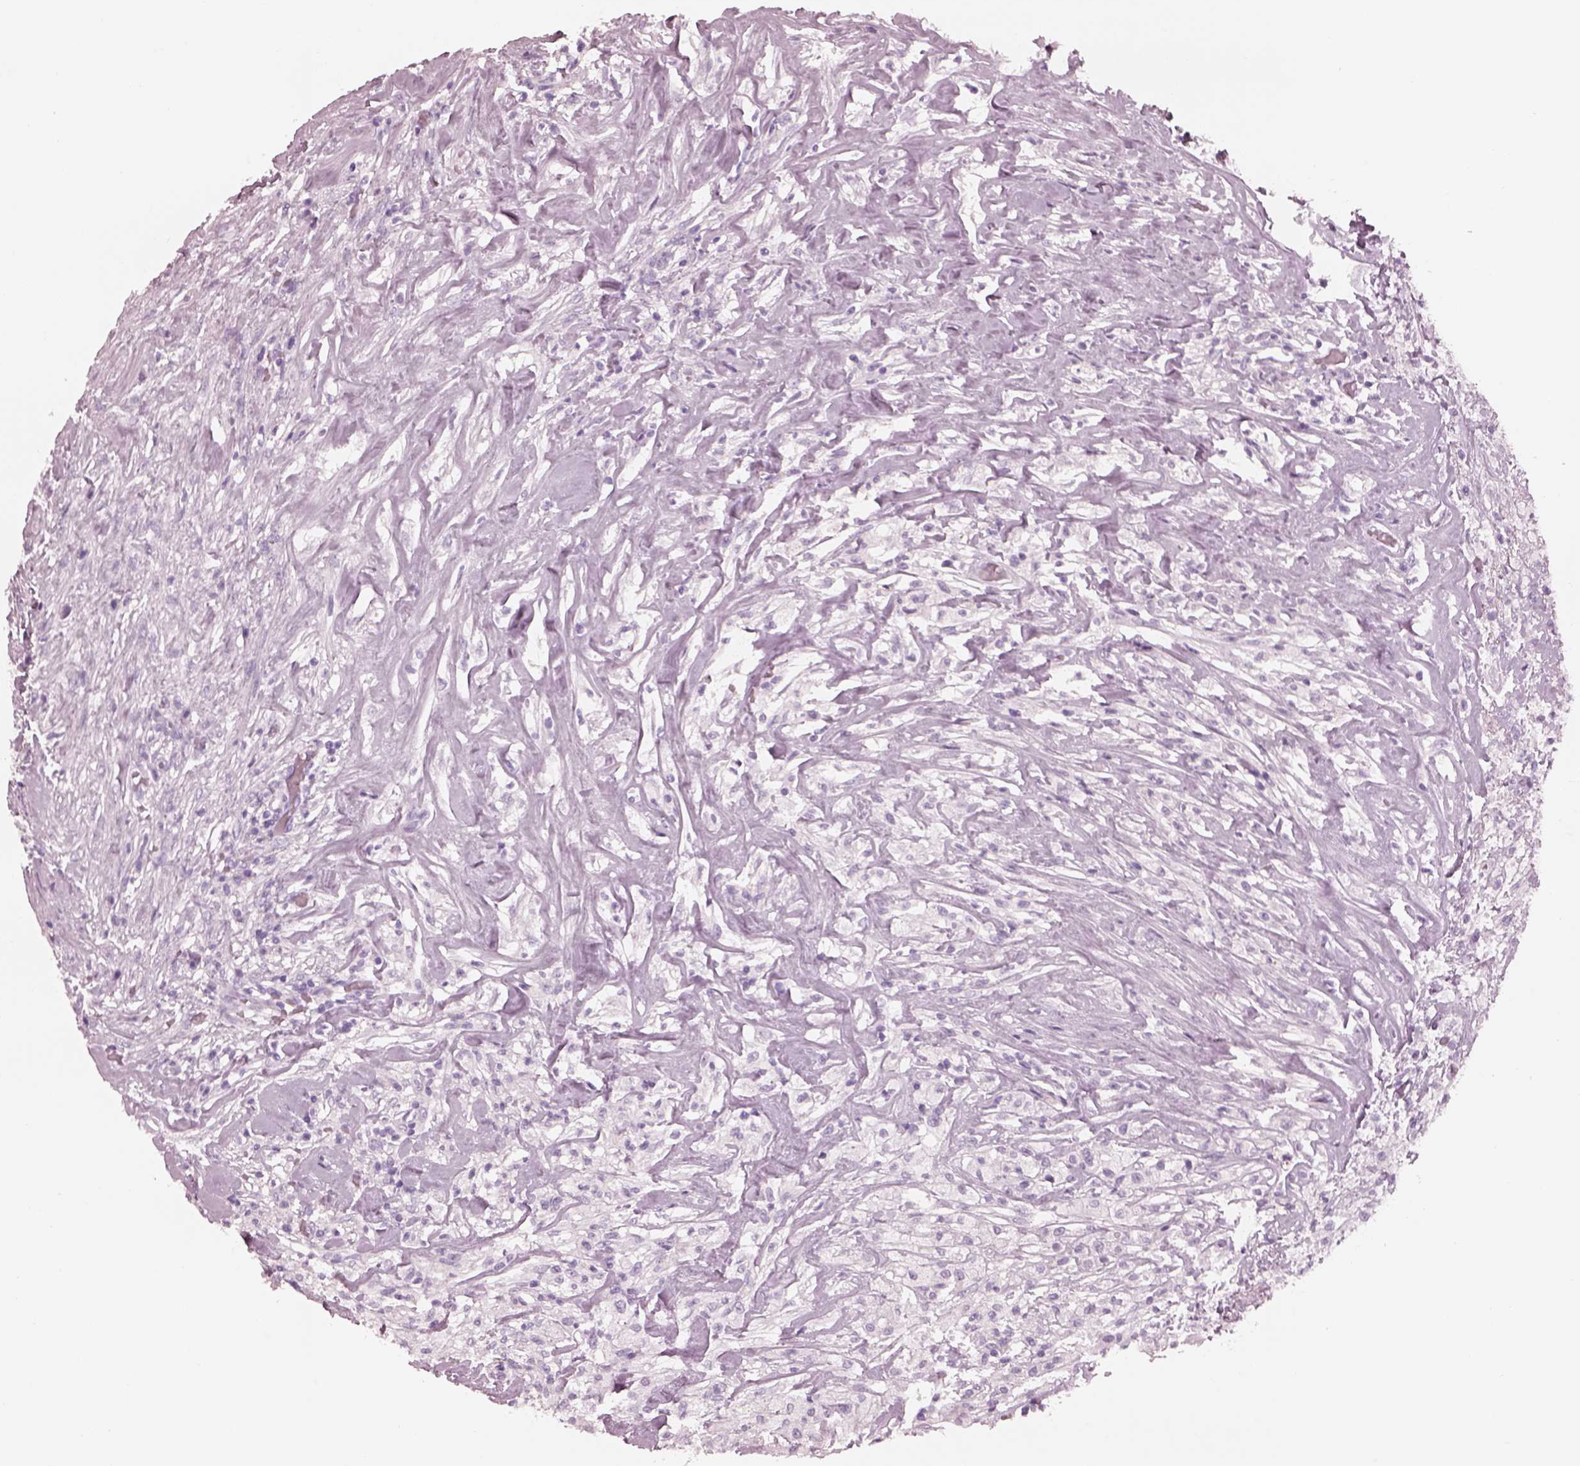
{"staining": {"intensity": "negative", "quantity": "none", "location": "none"}, "tissue": "testis cancer", "cell_type": "Tumor cells", "image_type": "cancer", "snomed": [{"axis": "morphology", "description": "Necrosis, NOS"}, {"axis": "morphology", "description": "Carcinoma, Embryonal, NOS"}, {"axis": "topography", "description": "Testis"}], "caption": "This is an immunohistochemistry histopathology image of human testis embryonal carcinoma. There is no positivity in tumor cells.", "gene": "FABP9", "patient": {"sex": "male", "age": 19}}